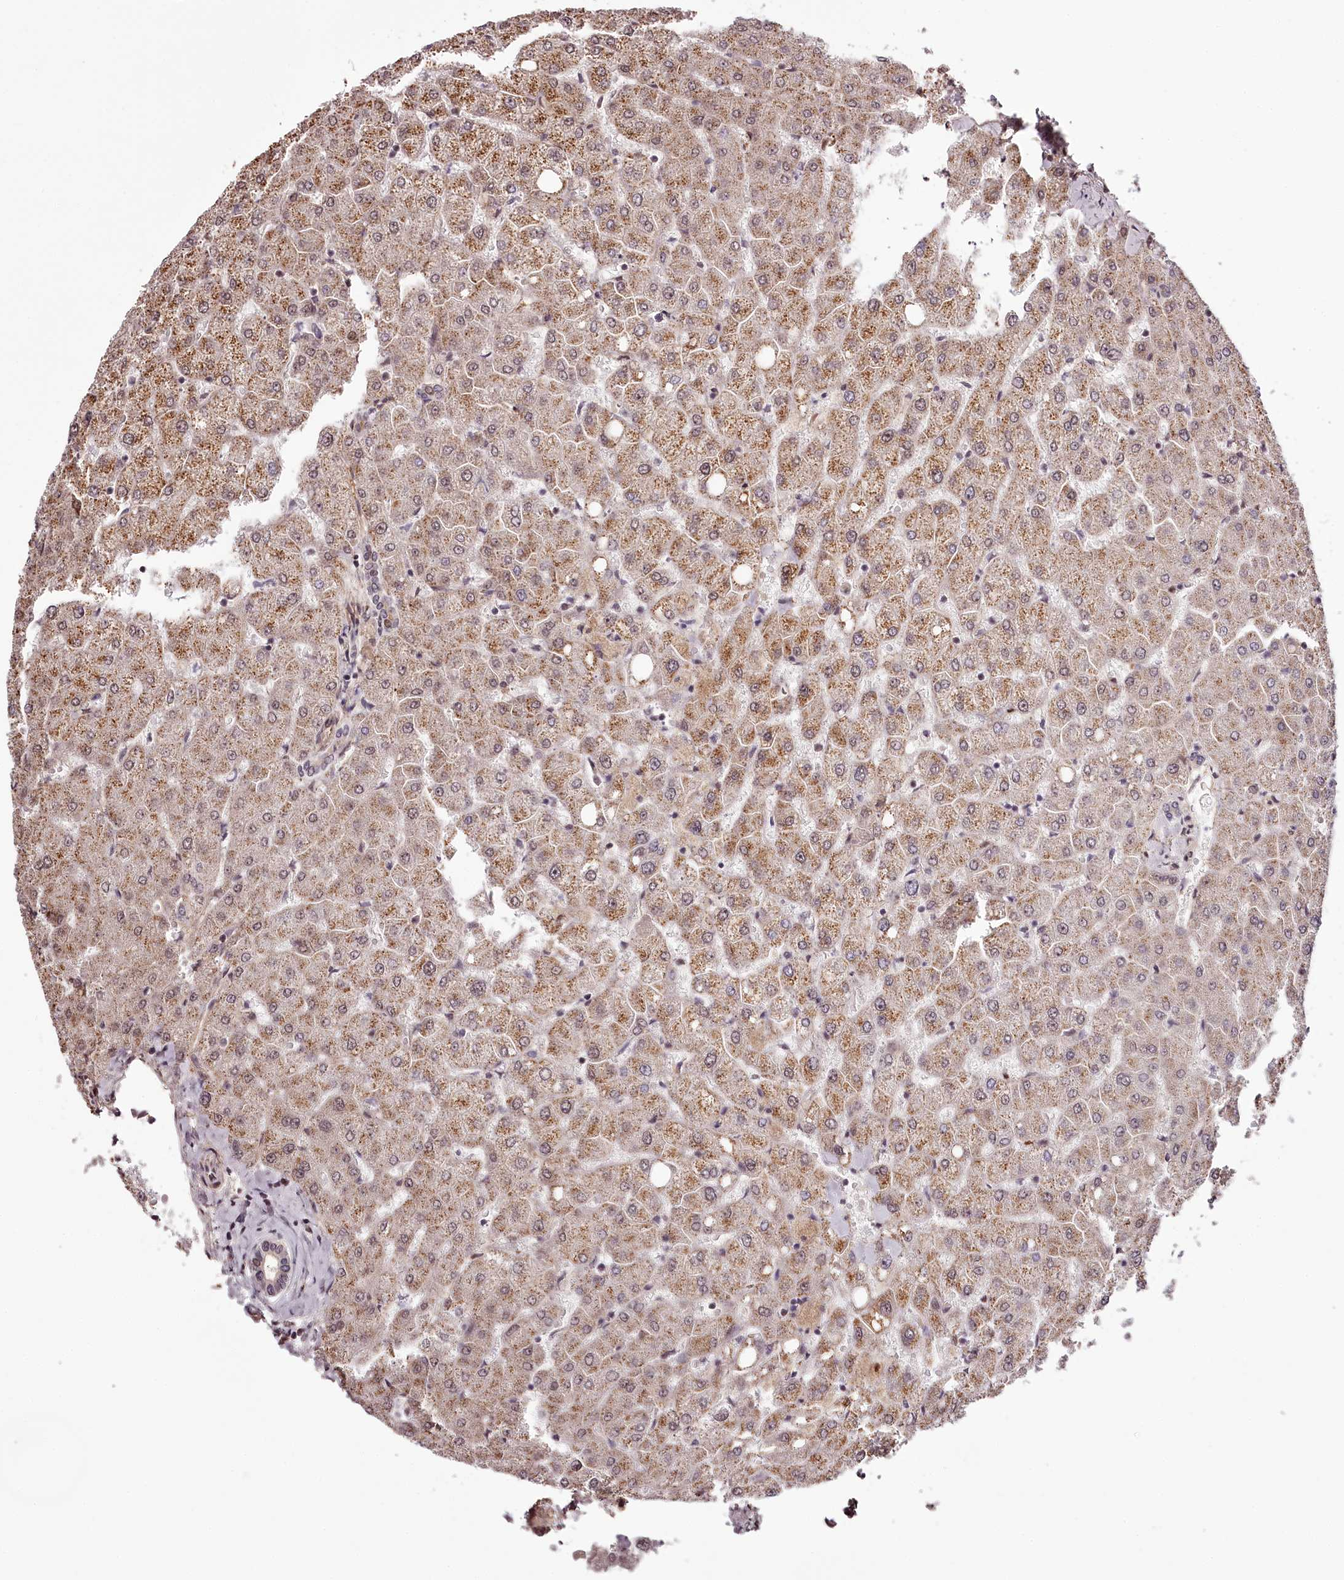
{"staining": {"intensity": "negative", "quantity": "none", "location": "none"}, "tissue": "liver", "cell_type": "Cholangiocytes", "image_type": "normal", "snomed": [{"axis": "morphology", "description": "Normal tissue, NOS"}, {"axis": "topography", "description": "Liver"}], "caption": "A high-resolution image shows immunohistochemistry staining of unremarkable liver, which reveals no significant staining in cholangiocytes.", "gene": "TTC33", "patient": {"sex": "female", "age": 54}}